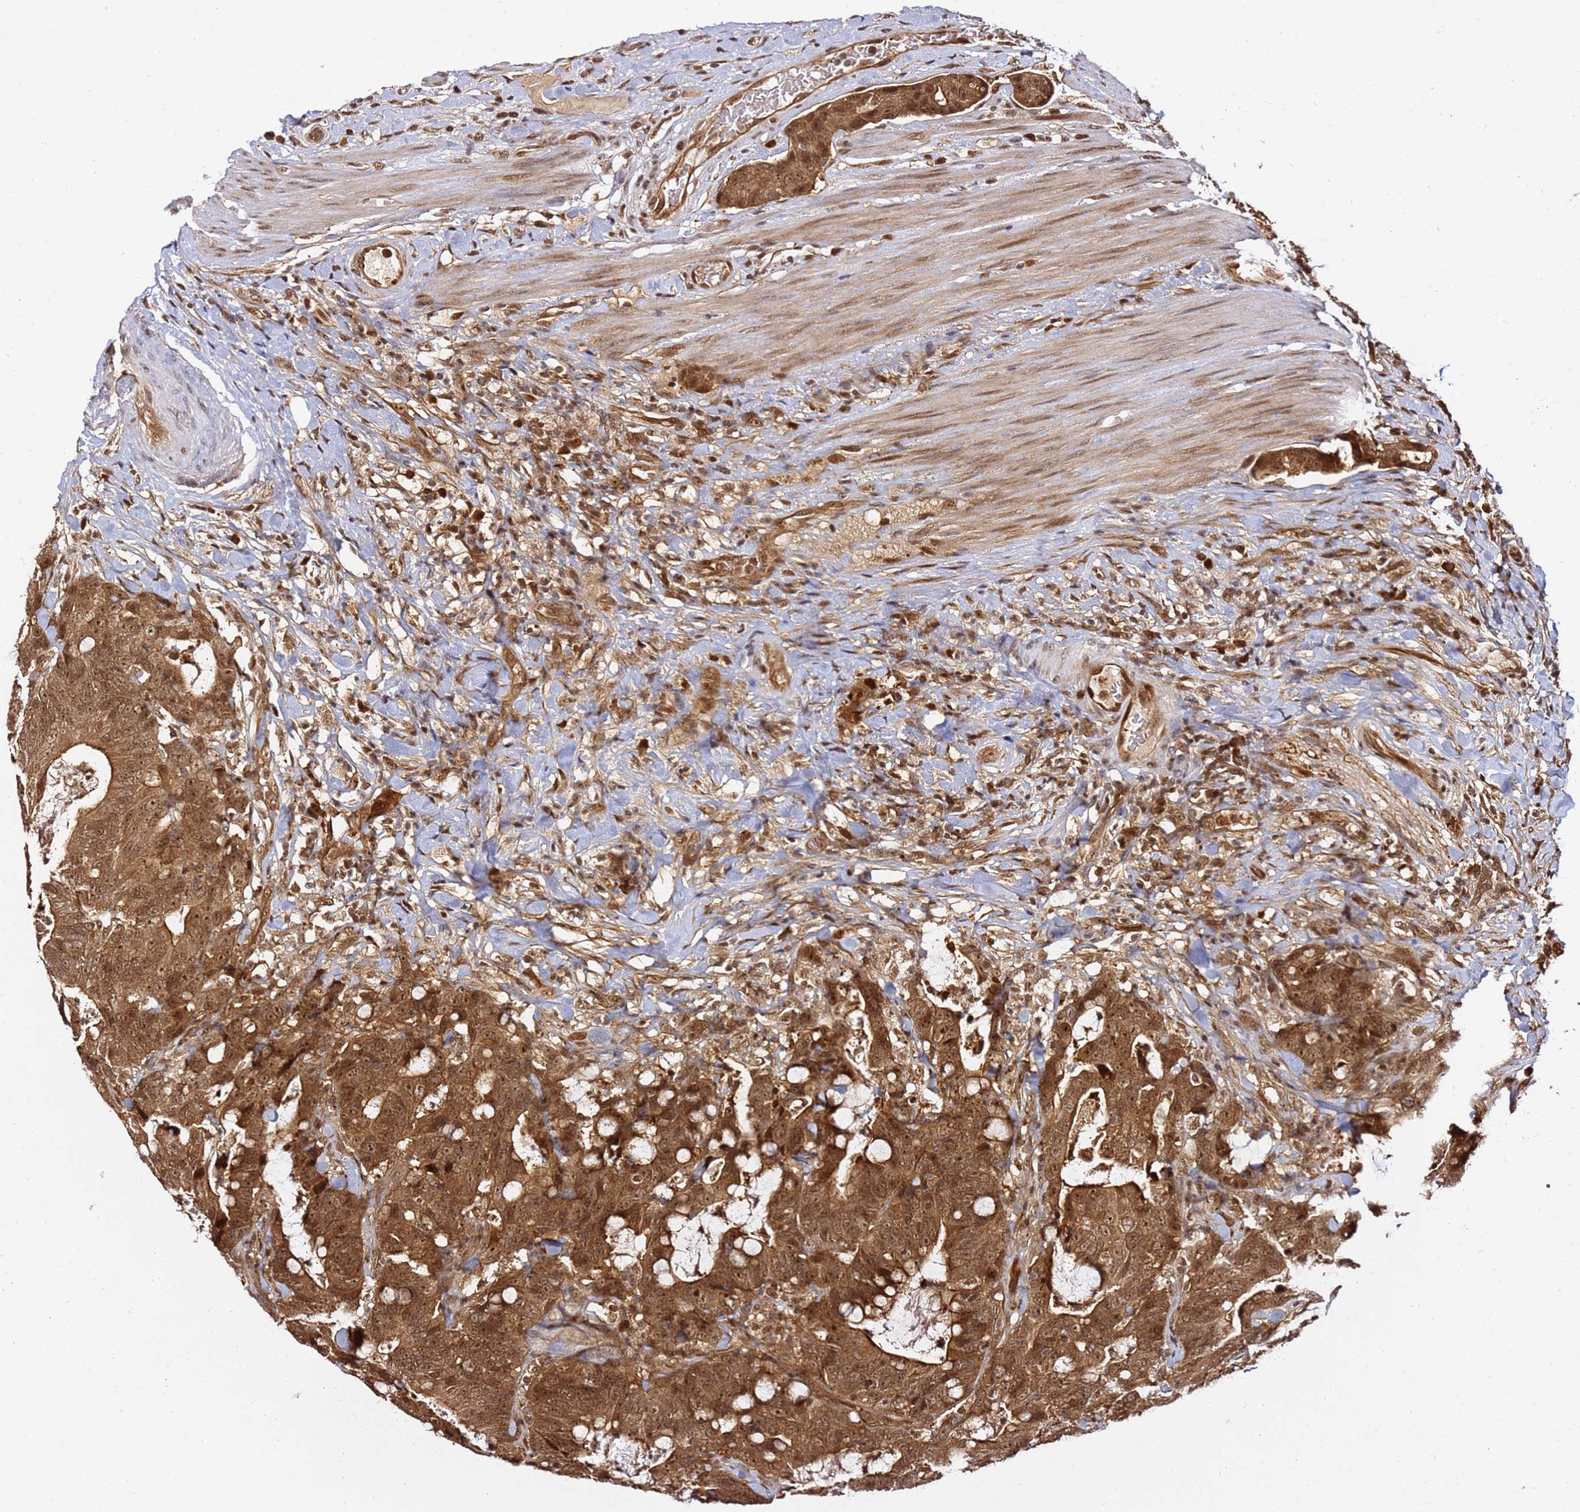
{"staining": {"intensity": "moderate", "quantity": ">75%", "location": "cytoplasmic/membranous,nuclear"}, "tissue": "colorectal cancer", "cell_type": "Tumor cells", "image_type": "cancer", "snomed": [{"axis": "morphology", "description": "Adenocarcinoma, NOS"}, {"axis": "topography", "description": "Colon"}], "caption": "IHC photomicrograph of colorectal adenocarcinoma stained for a protein (brown), which demonstrates medium levels of moderate cytoplasmic/membranous and nuclear positivity in about >75% of tumor cells.", "gene": "RGS18", "patient": {"sex": "female", "age": 82}}